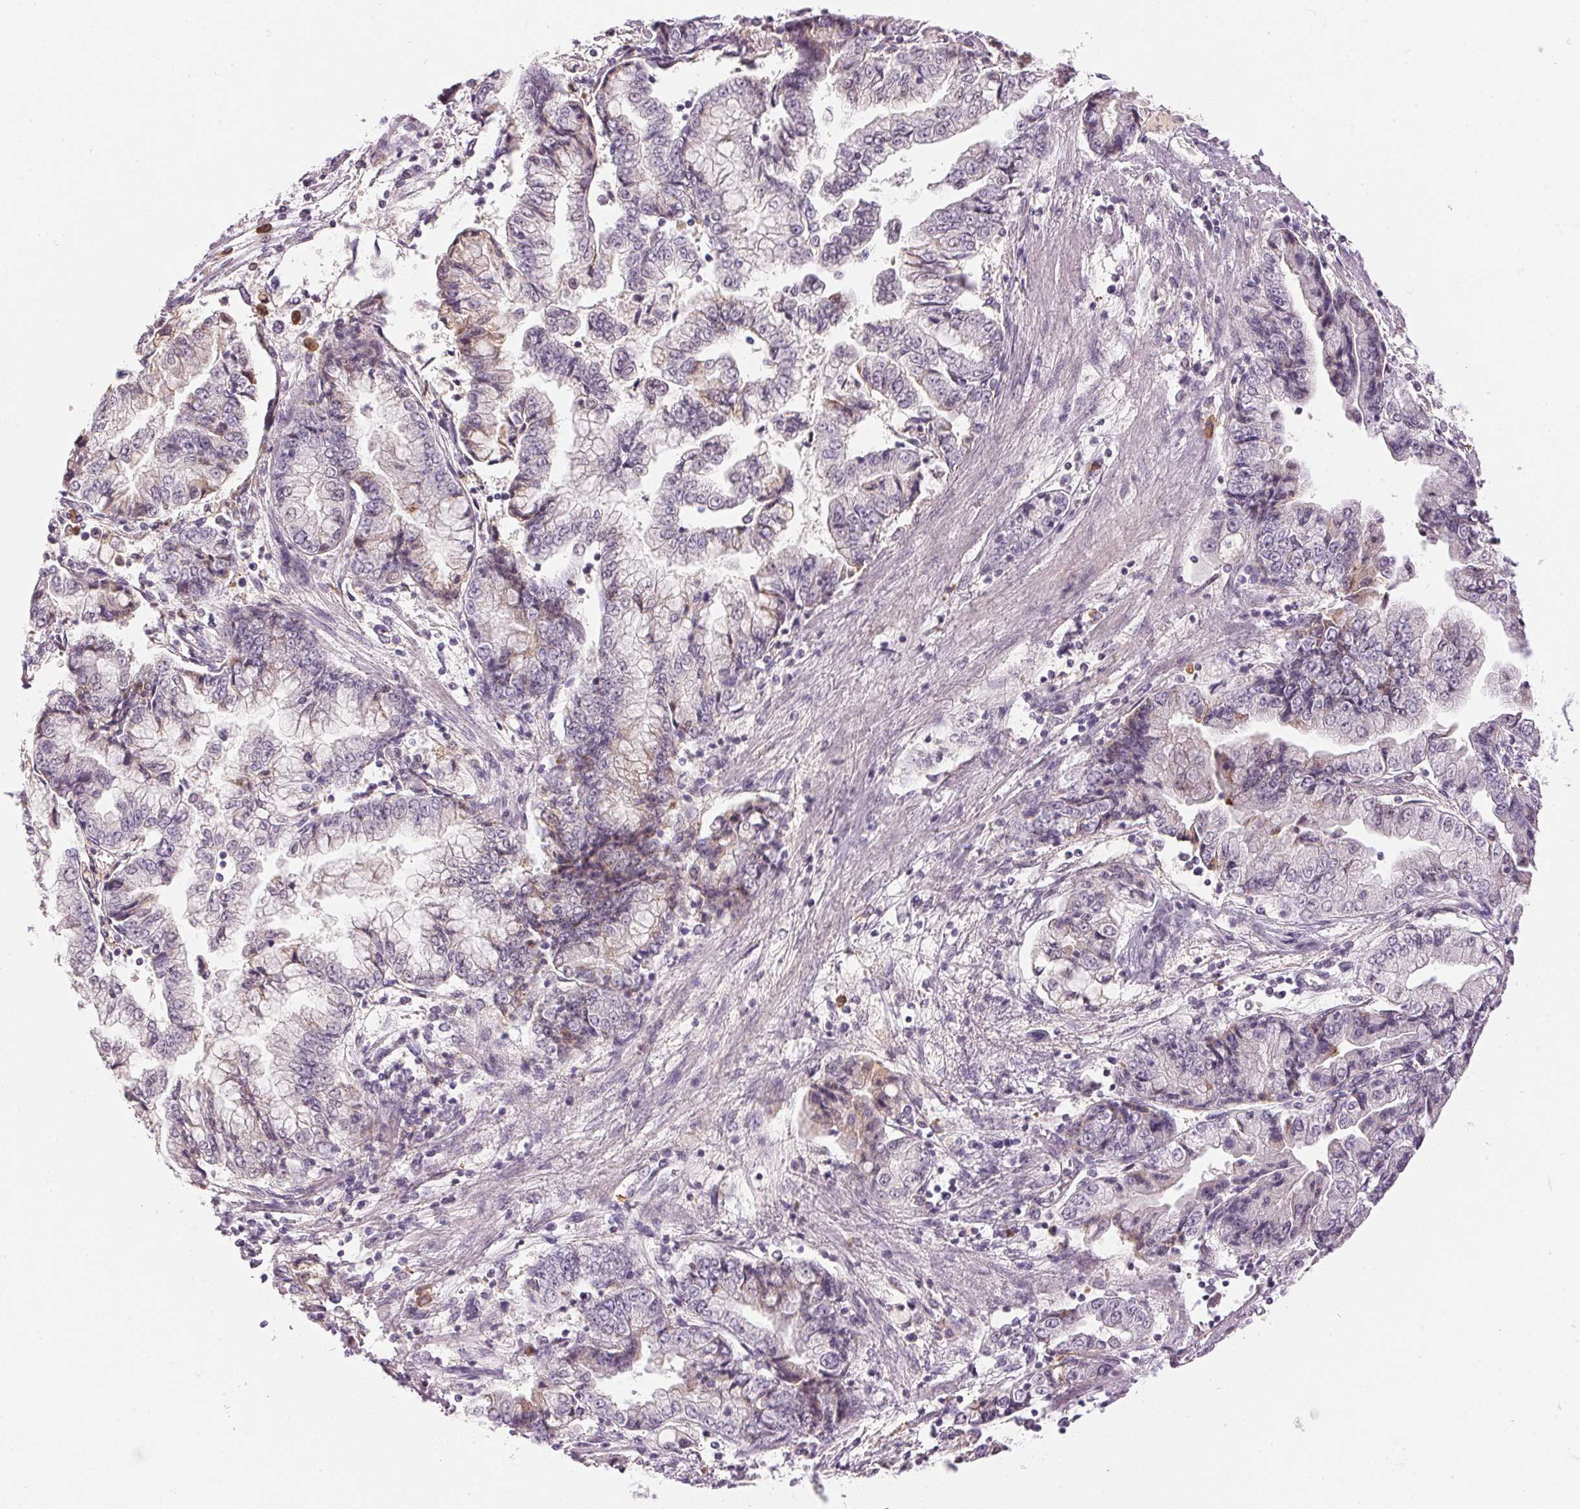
{"staining": {"intensity": "weak", "quantity": "<25%", "location": "cytoplasmic/membranous"}, "tissue": "stomach cancer", "cell_type": "Tumor cells", "image_type": "cancer", "snomed": [{"axis": "morphology", "description": "Adenocarcinoma, NOS"}, {"axis": "topography", "description": "Stomach, upper"}], "caption": "Immunohistochemistry (IHC) photomicrograph of adenocarcinoma (stomach) stained for a protein (brown), which displays no expression in tumor cells.", "gene": "FNDC4", "patient": {"sex": "female", "age": 74}}